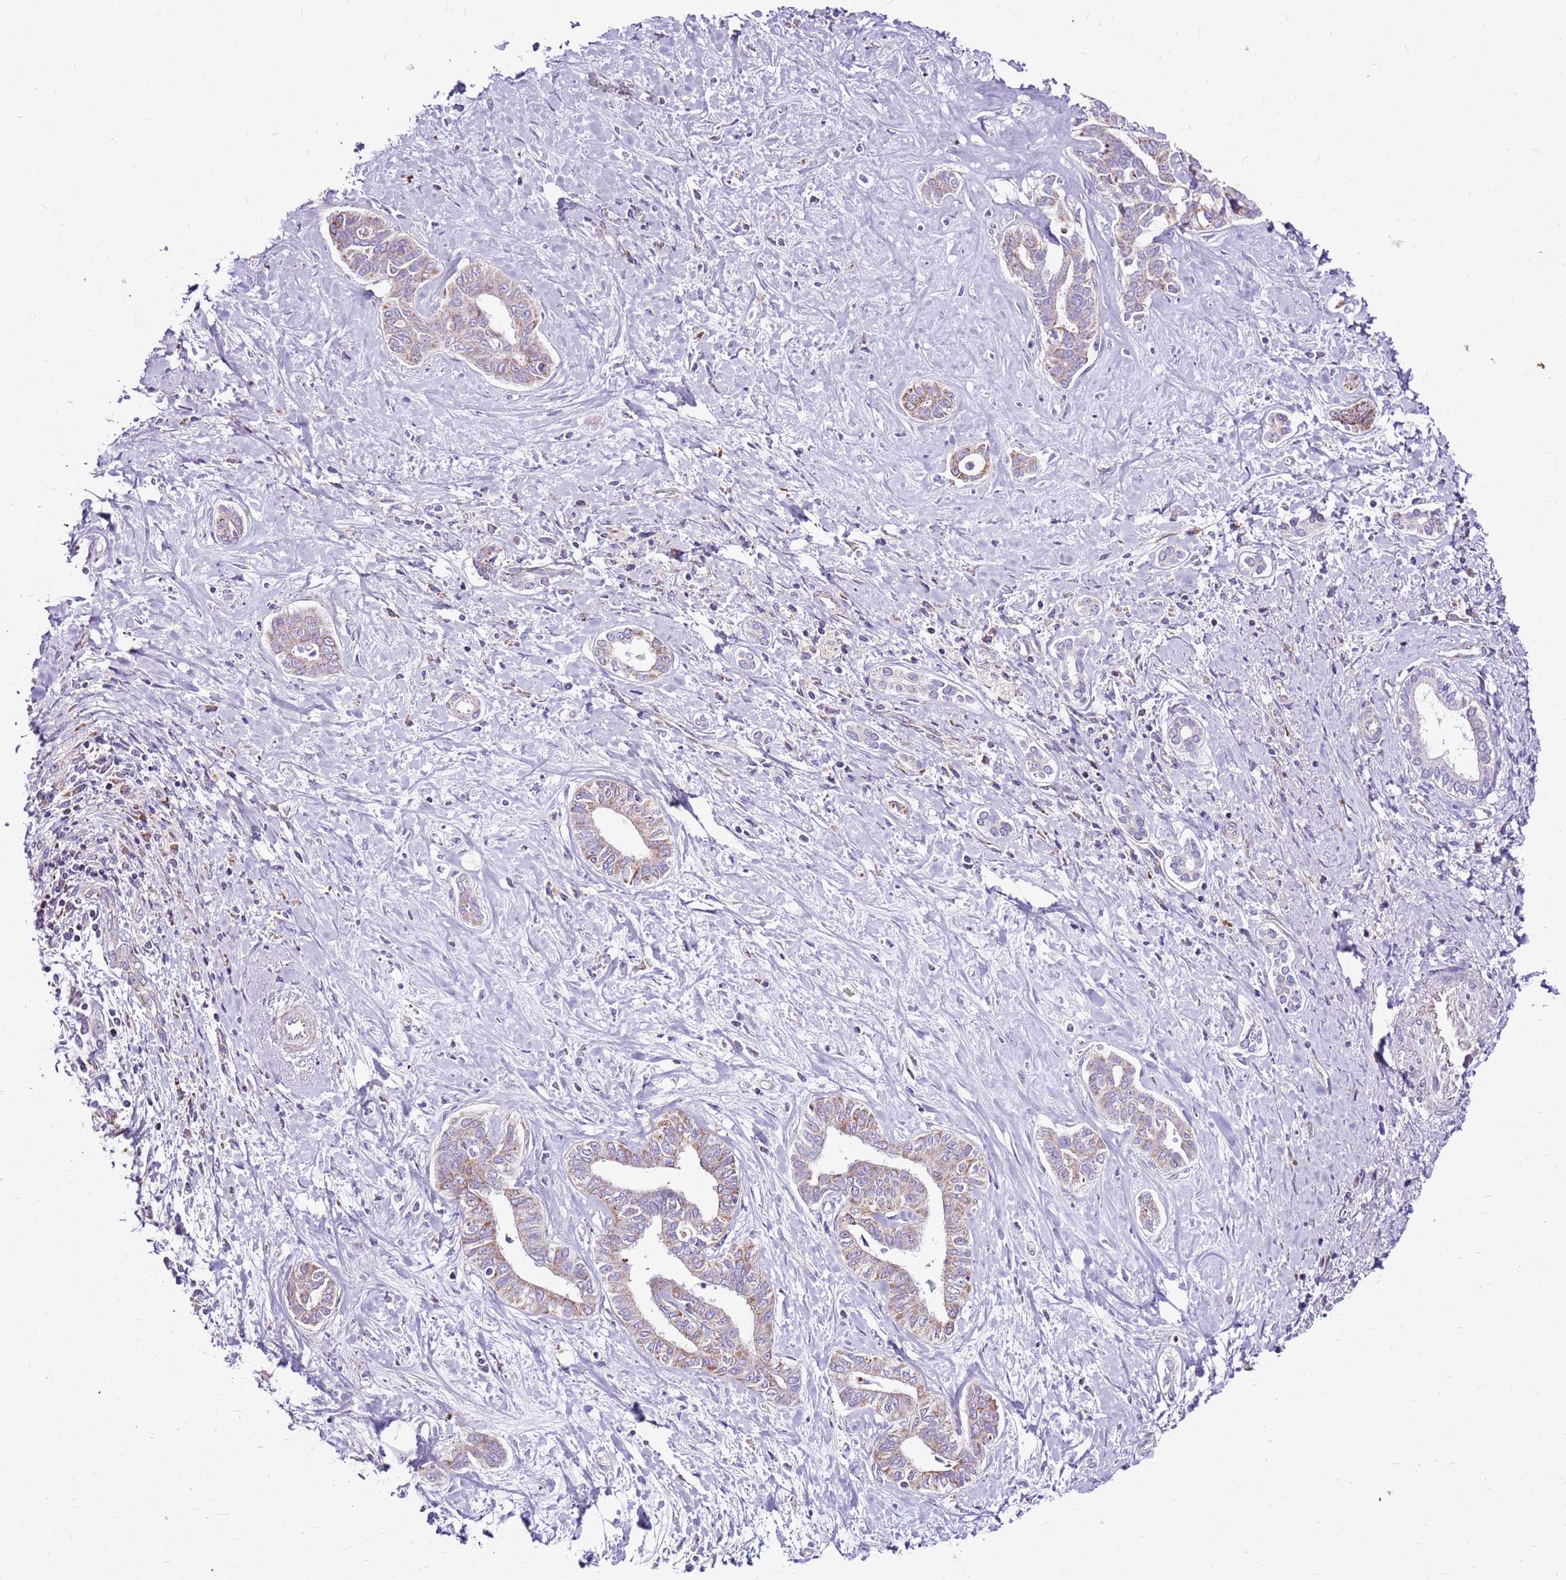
{"staining": {"intensity": "moderate", "quantity": "25%-75%", "location": "cytoplasmic/membranous"}, "tissue": "liver cancer", "cell_type": "Tumor cells", "image_type": "cancer", "snomed": [{"axis": "morphology", "description": "Cholangiocarcinoma"}, {"axis": "topography", "description": "Liver"}], "caption": "A high-resolution photomicrograph shows IHC staining of liver cancer (cholangiocarcinoma), which demonstrates moderate cytoplasmic/membranous expression in about 25%-75% of tumor cells.", "gene": "HECTD4", "patient": {"sex": "female", "age": 77}}